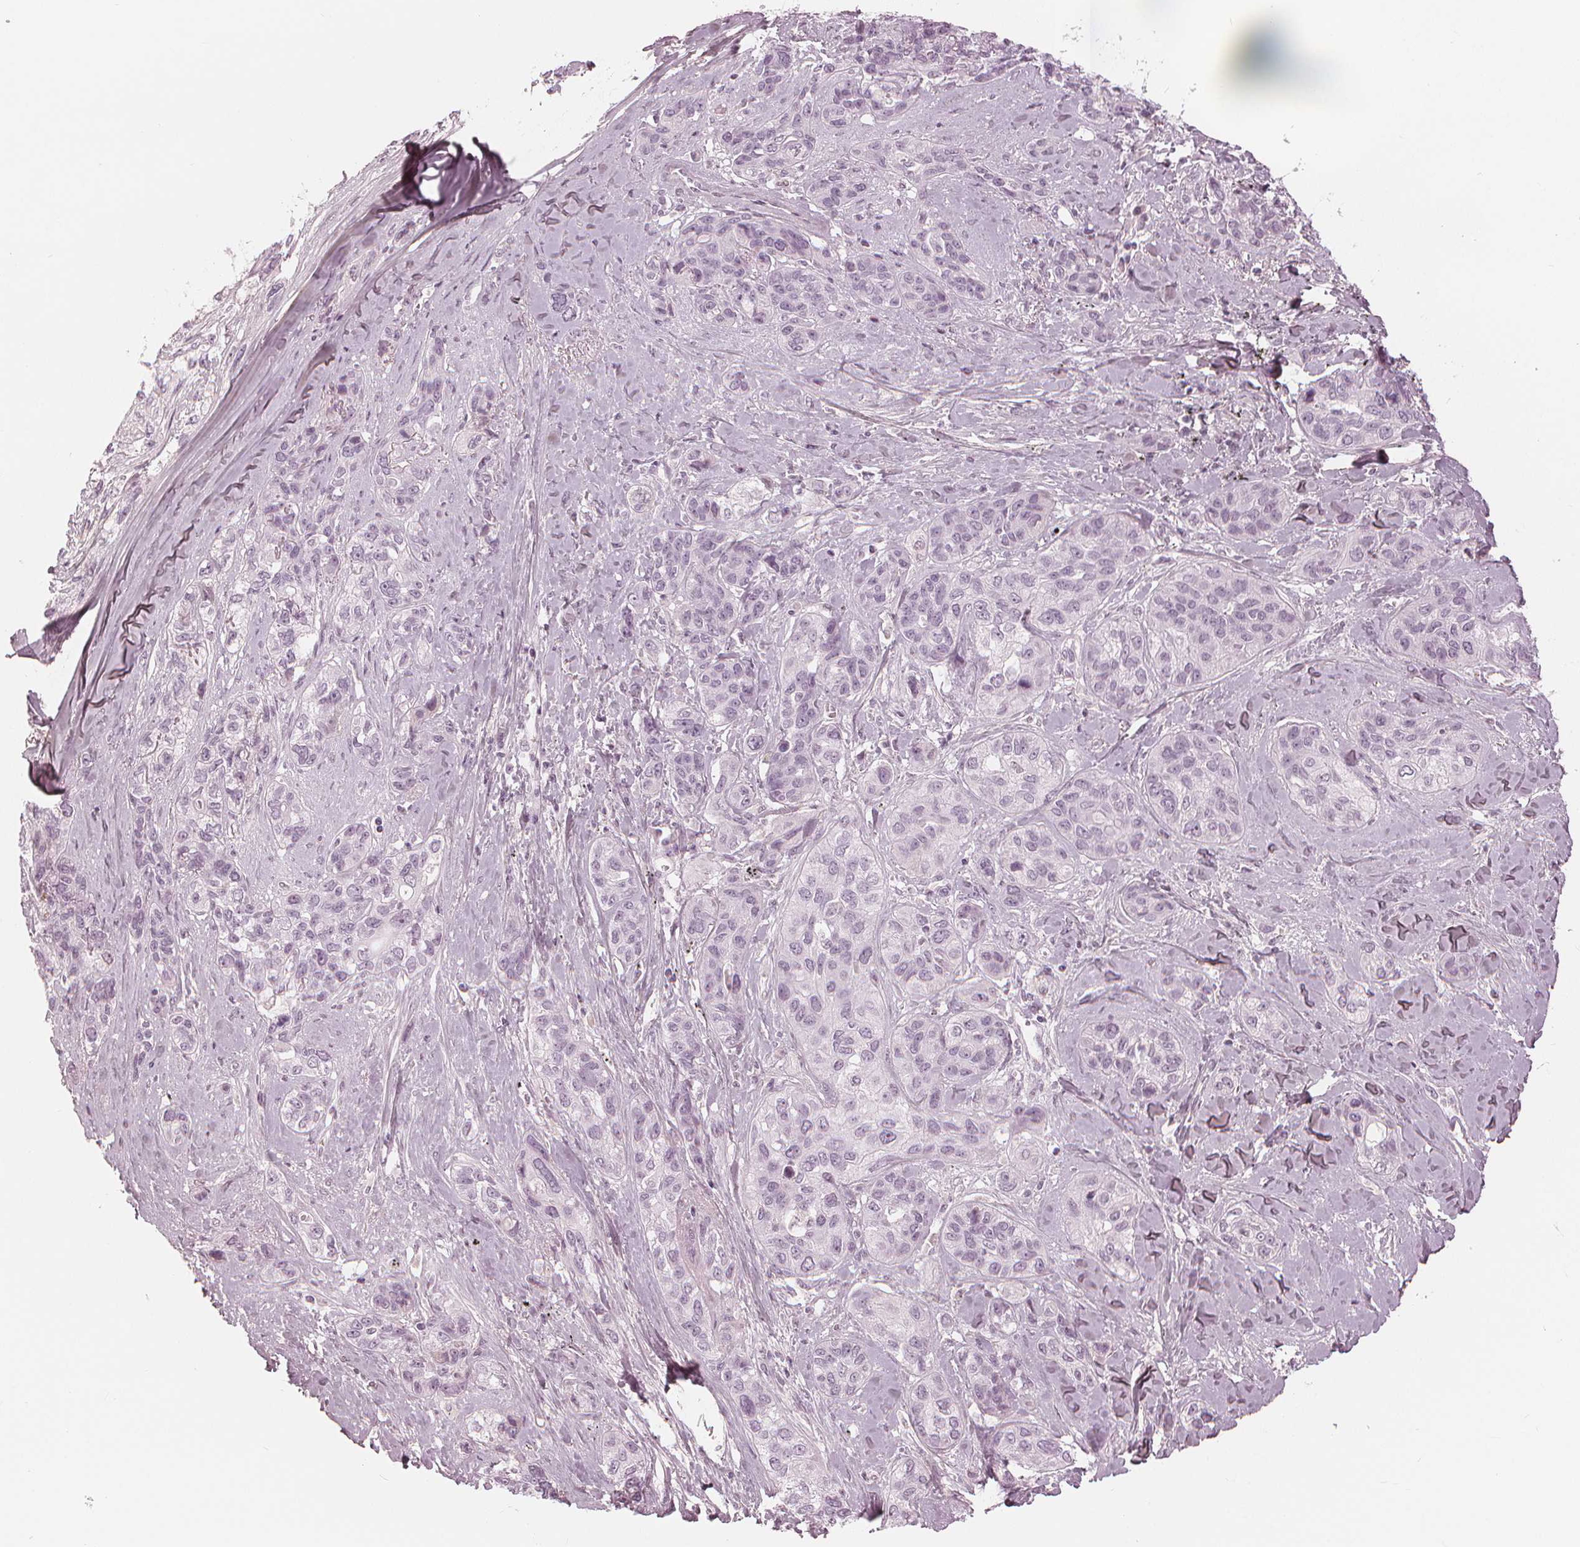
{"staining": {"intensity": "negative", "quantity": "none", "location": "none"}, "tissue": "lung cancer", "cell_type": "Tumor cells", "image_type": "cancer", "snomed": [{"axis": "morphology", "description": "Squamous cell carcinoma, NOS"}, {"axis": "topography", "description": "Lung"}], "caption": "Lung cancer (squamous cell carcinoma) was stained to show a protein in brown. There is no significant positivity in tumor cells.", "gene": "PAEP", "patient": {"sex": "female", "age": 70}}